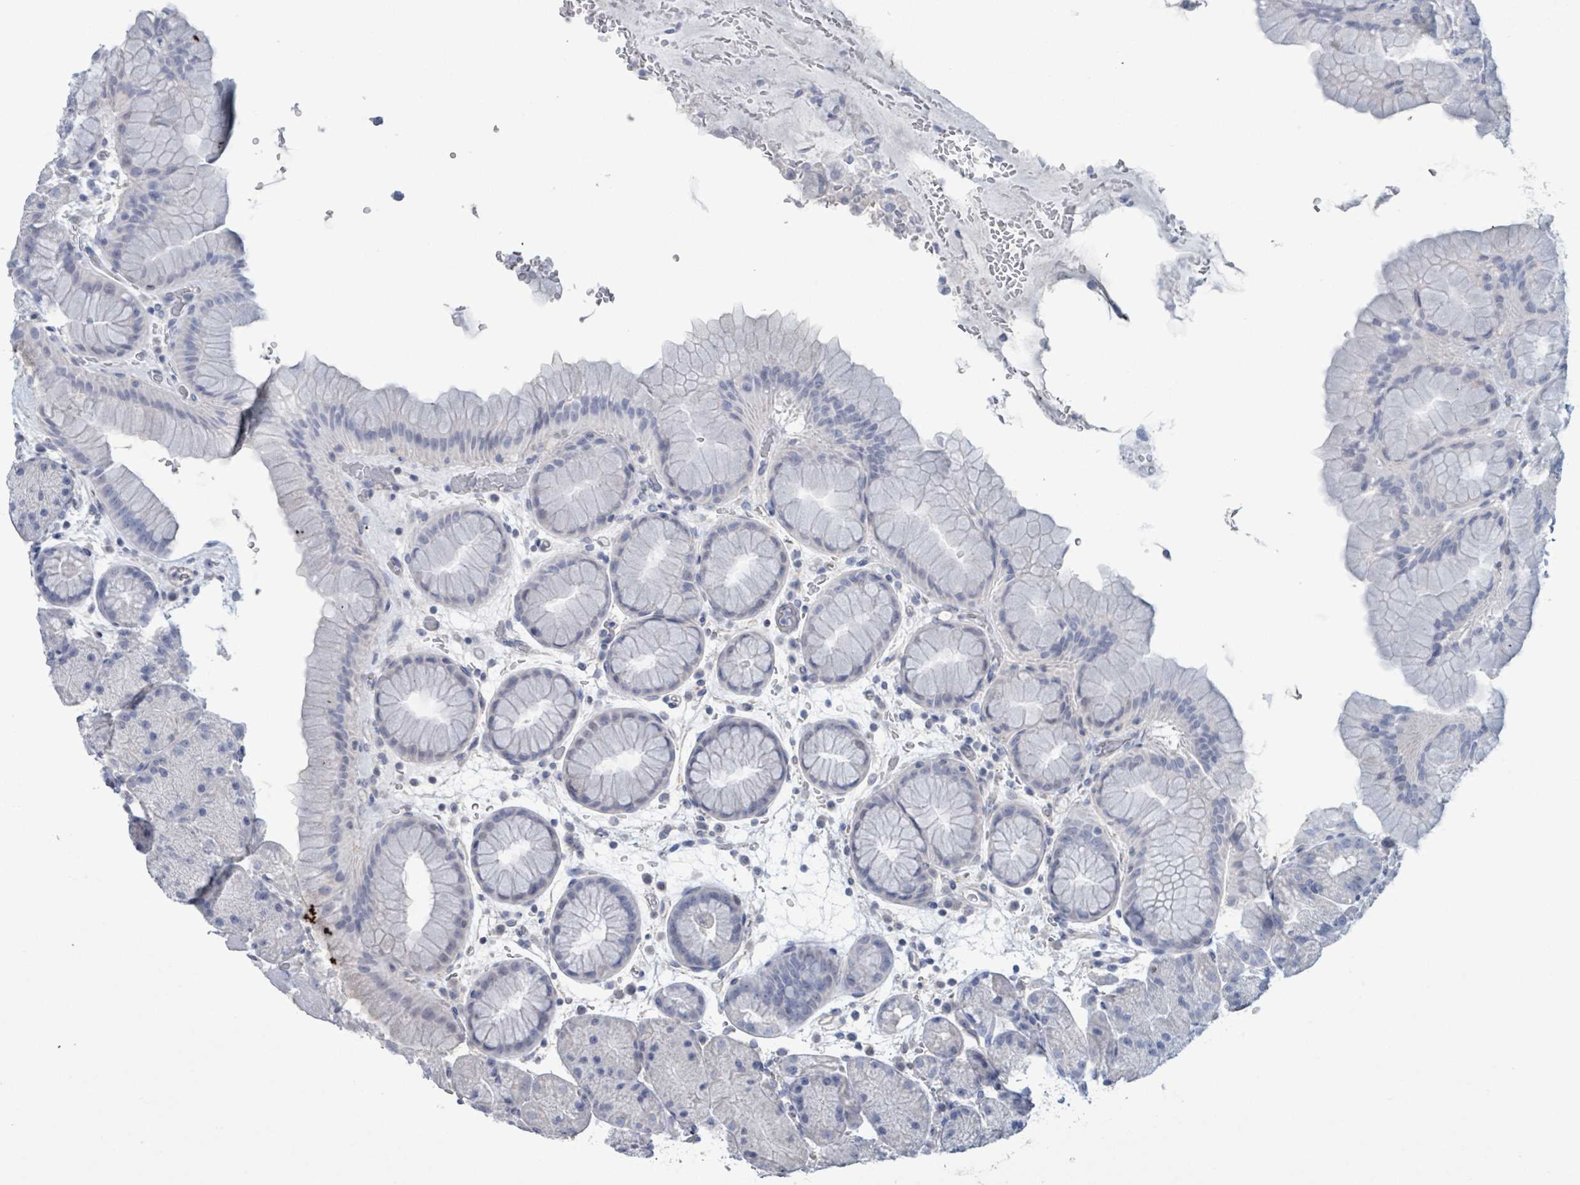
{"staining": {"intensity": "negative", "quantity": "none", "location": "none"}, "tissue": "stomach", "cell_type": "Glandular cells", "image_type": "normal", "snomed": [{"axis": "morphology", "description": "Normal tissue, NOS"}, {"axis": "topography", "description": "Stomach, upper"}, {"axis": "topography", "description": "Stomach, lower"}], "caption": "IHC photomicrograph of benign stomach stained for a protein (brown), which displays no positivity in glandular cells.", "gene": "CT45A10", "patient": {"sex": "male", "age": 67}}